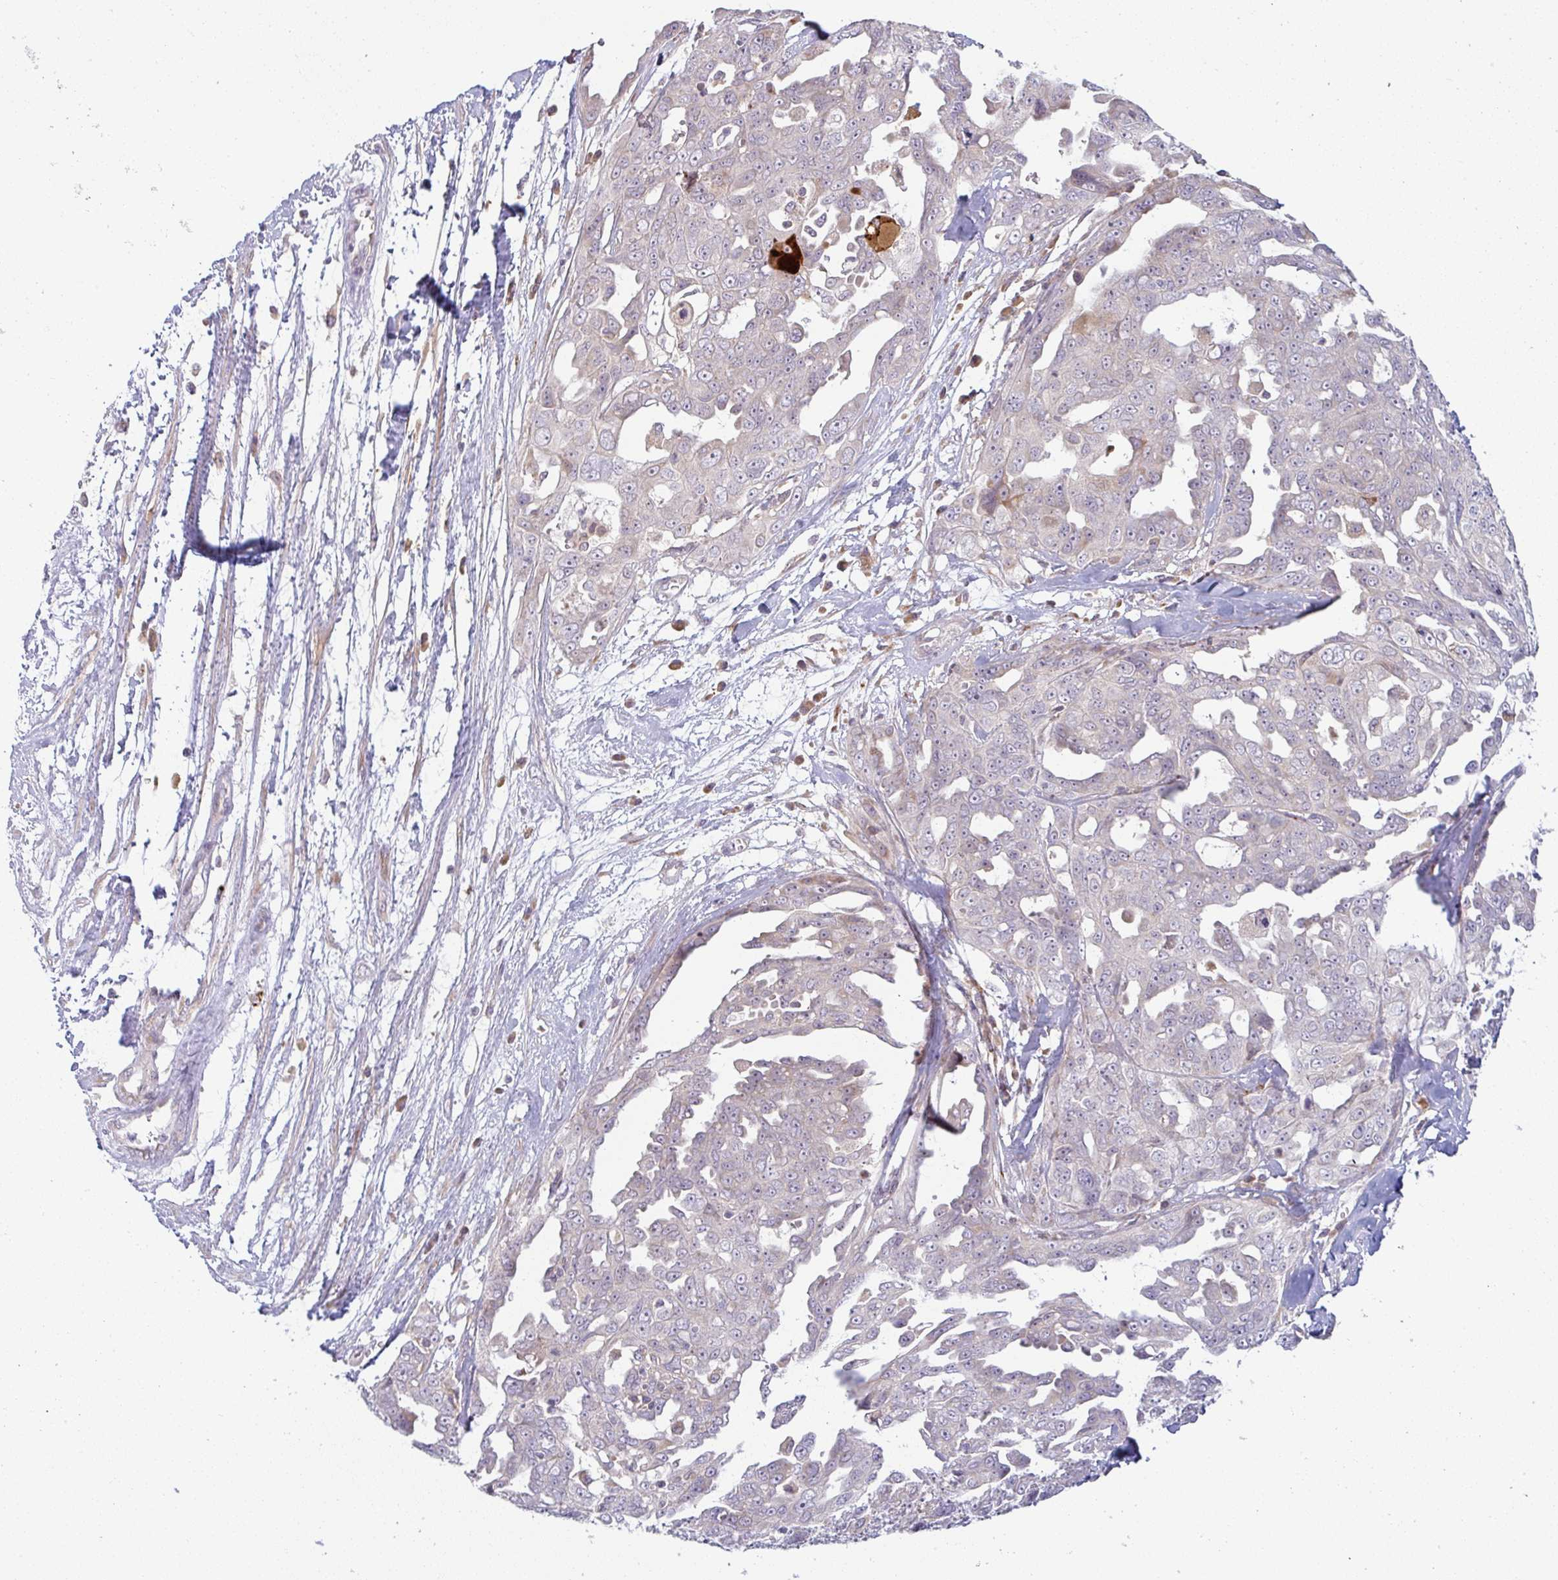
{"staining": {"intensity": "moderate", "quantity": "<25%", "location": "cytoplasmic/membranous"}, "tissue": "ovarian cancer", "cell_type": "Tumor cells", "image_type": "cancer", "snomed": [{"axis": "morphology", "description": "Carcinoma, endometroid"}, {"axis": "topography", "description": "Ovary"}], "caption": "Immunohistochemical staining of endometroid carcinoma (ovarian) exhibits low levels of moderate cytoplasmic/membranous positivity in approximately <25% of tumor cells.", "gene": "MOB1A", "patient": {"sex": "female", "age": 70}}